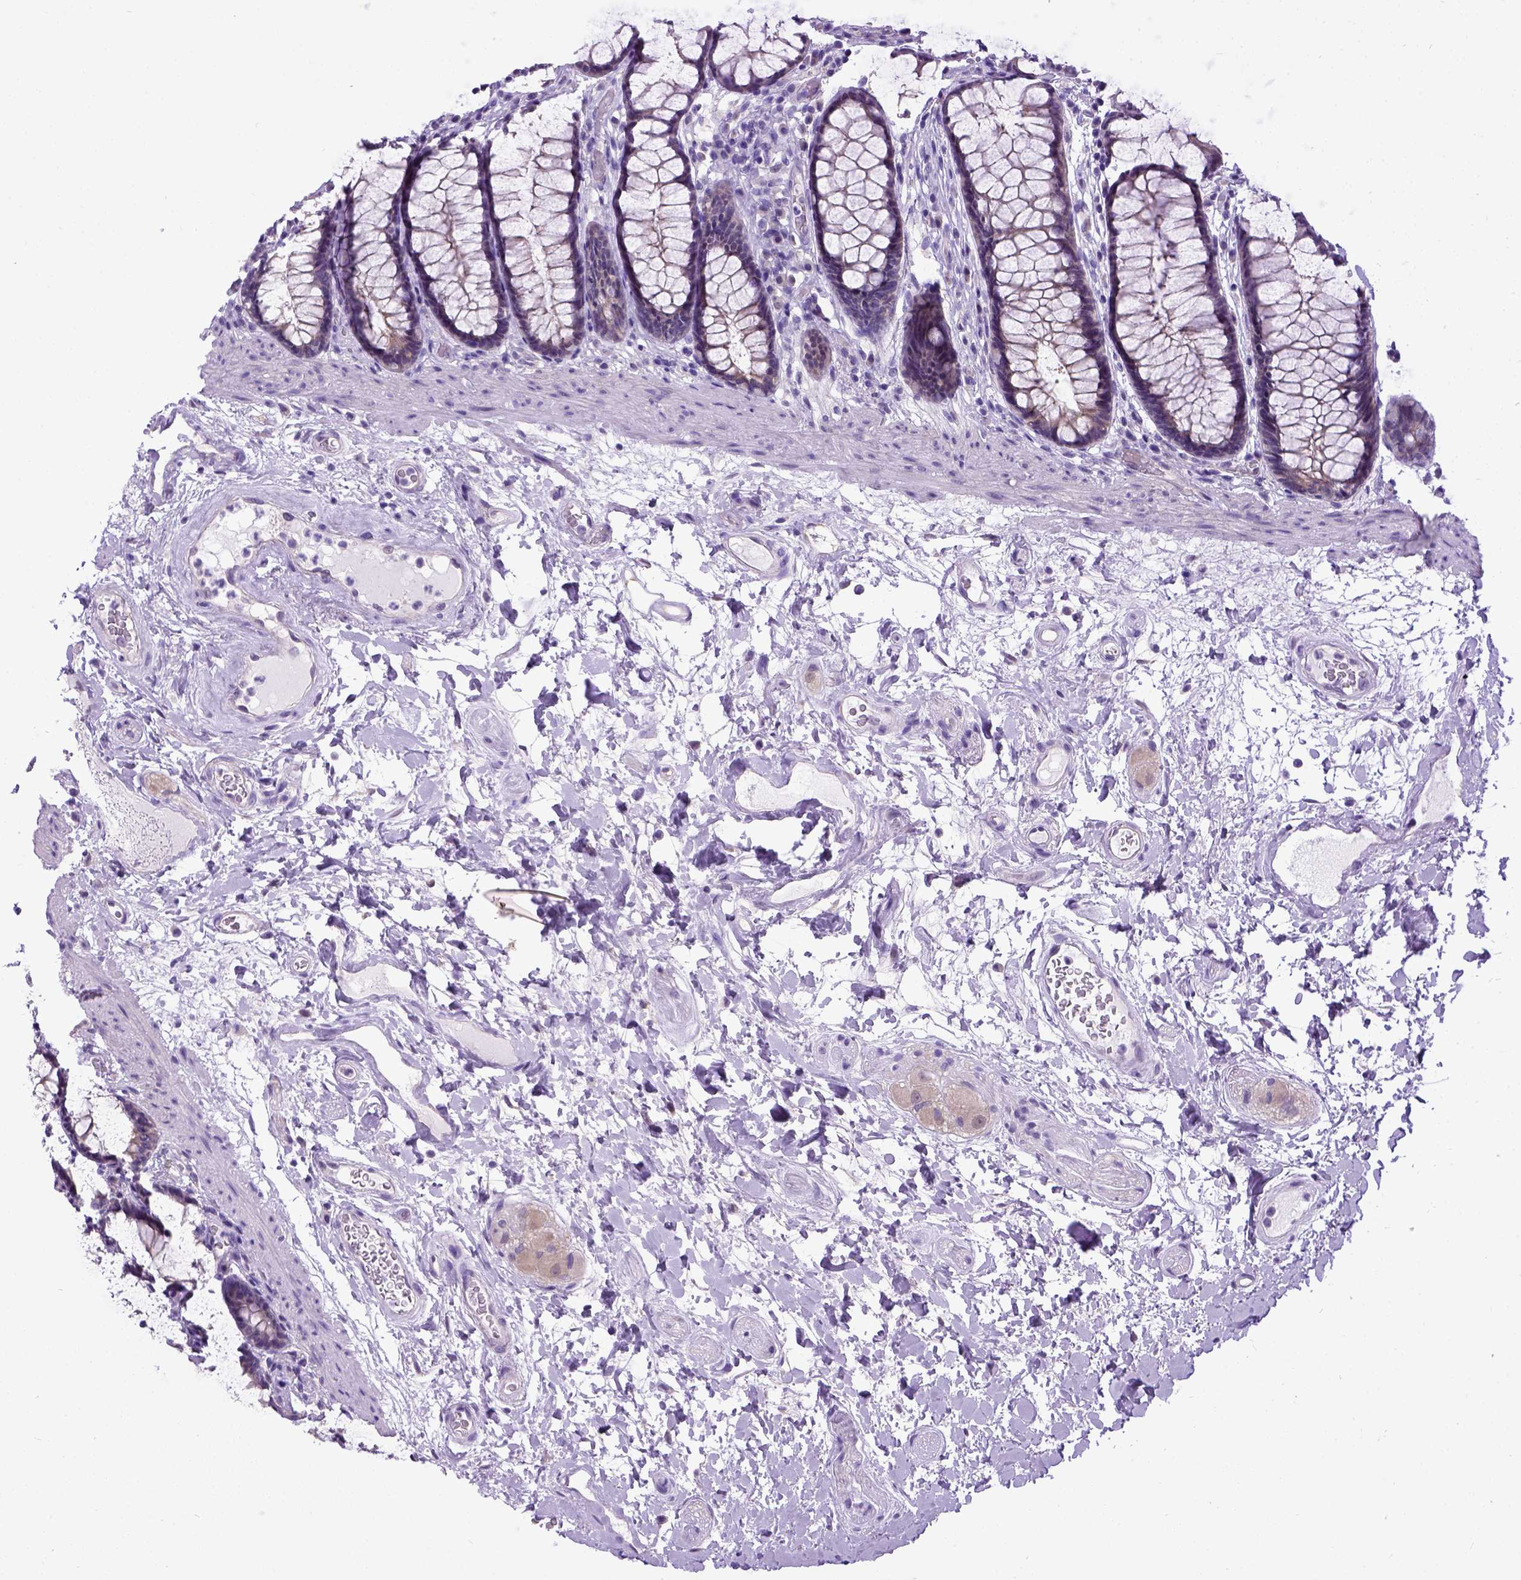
{"staining": {"intensity": "weak", "quantity": ">75%", "location": "cytoplasmic/membranous"}, "tissue": "rectum", "cell_type": "Glandular cells", "image_type": "normal", "snomed": [{"axis": "morphology", "description": "Normal tissue, NOS"}, {"axis": "topography", "description": "Rectum"}], "caption": "Immunohistochemical staining of benign rectum reveals >75% levels of weak cytoplasmic/membranous protein positivity in approximately >75% of glandular cells.", "gene": "NEK5", "patient": {"sex": "male", "age": 72}}